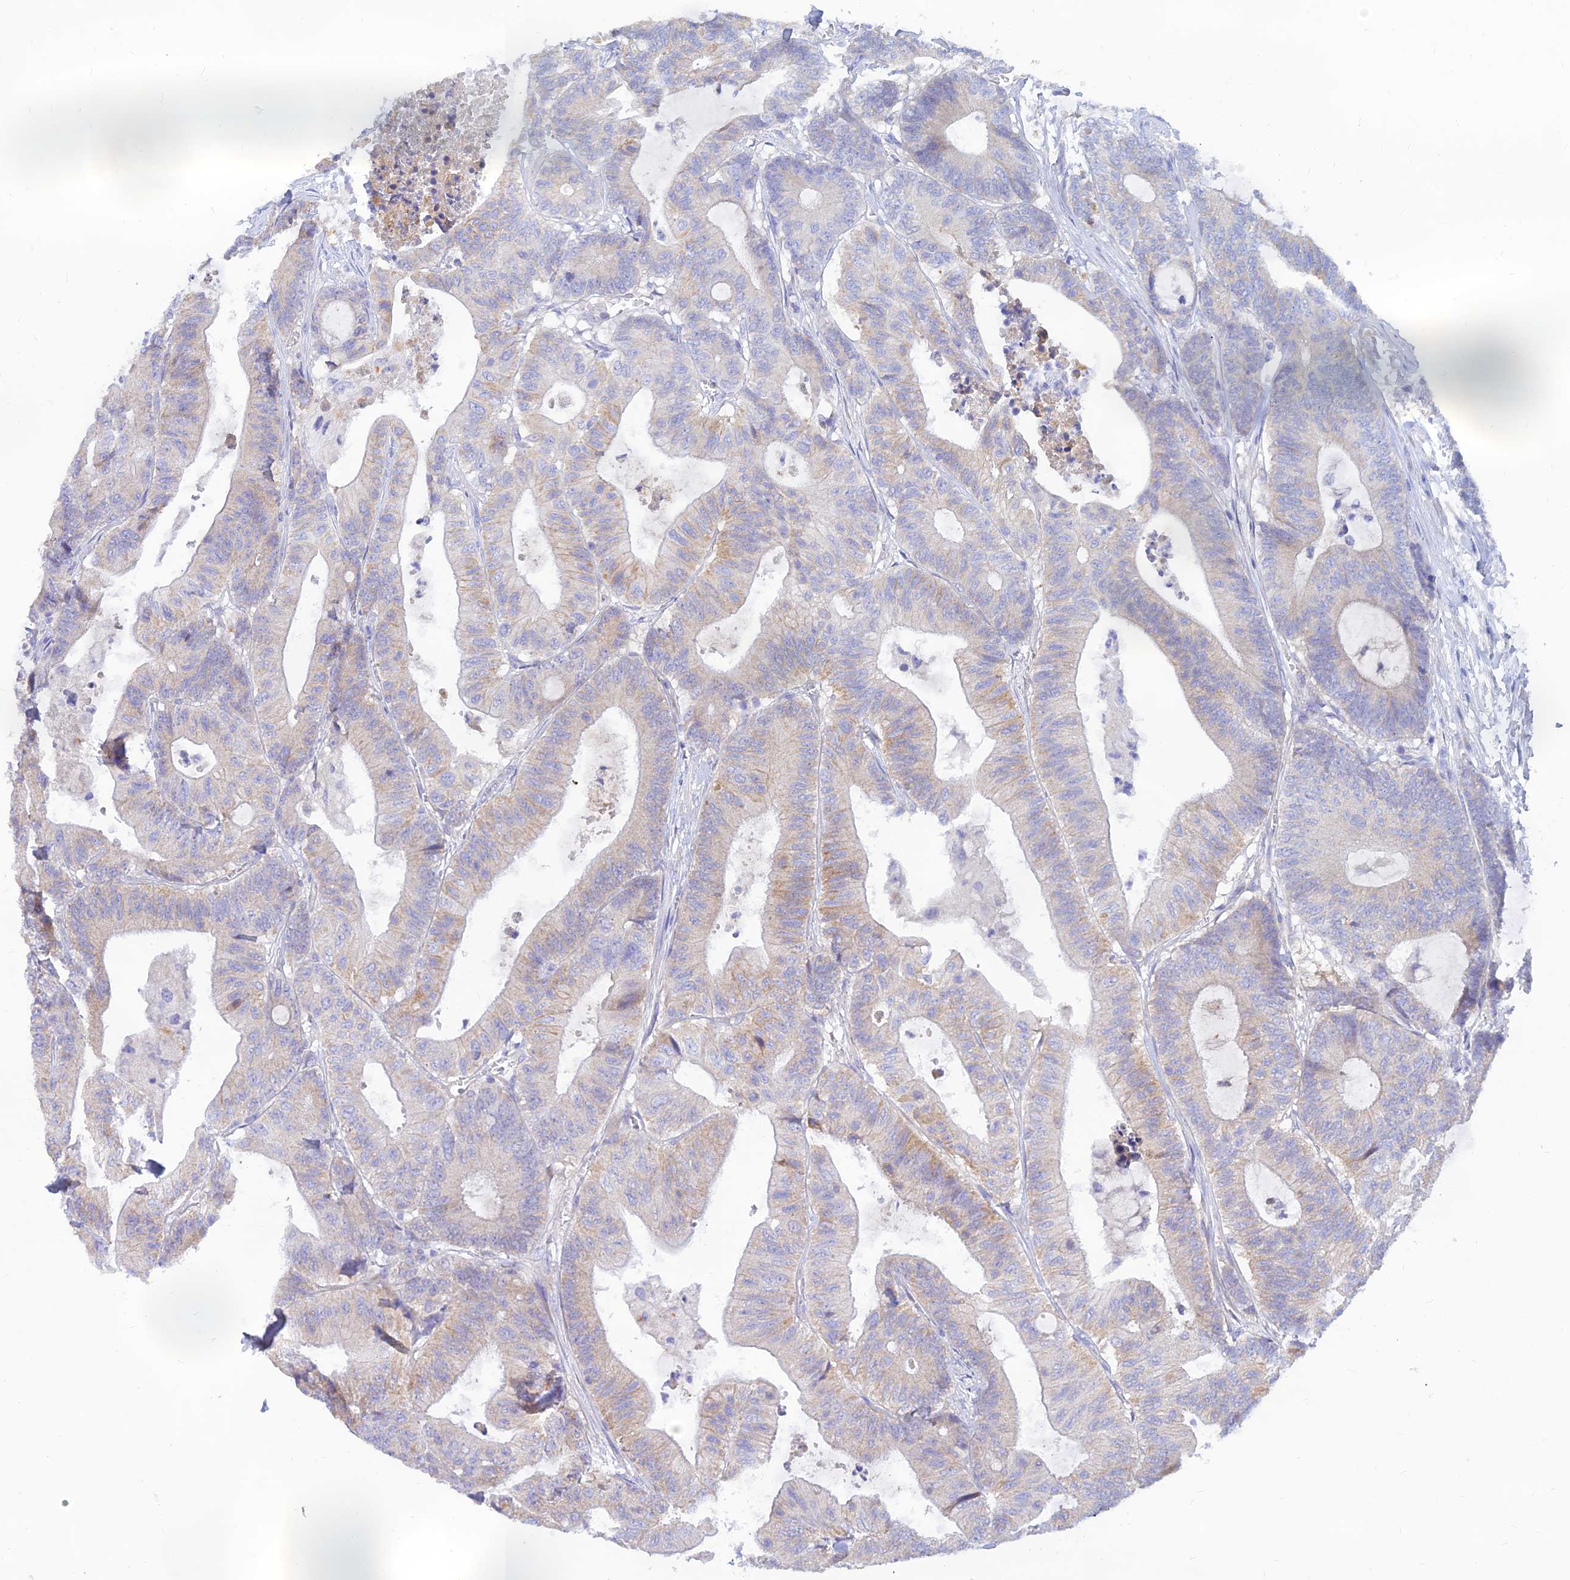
{"staining": {"intensity": "weak", "quantity": "<25%", "location": "cytoplasmic/membranous"}, "tissue": "colorectal cancer", "cell_type": "Tumor cells", "image_type": "cancer", "snomed": [{"axis": "morphology", "description": "Adenocarcinoma, NOS"}, {"axis": "topography", "description": "Colon"}], "caption": "Colorectal adenocarcinoma stained for a protein using immunohistochemistry shows no staining tumor cells.", "gene": "TMEM30B", "patient": {"sex": "female", "age": 84}}